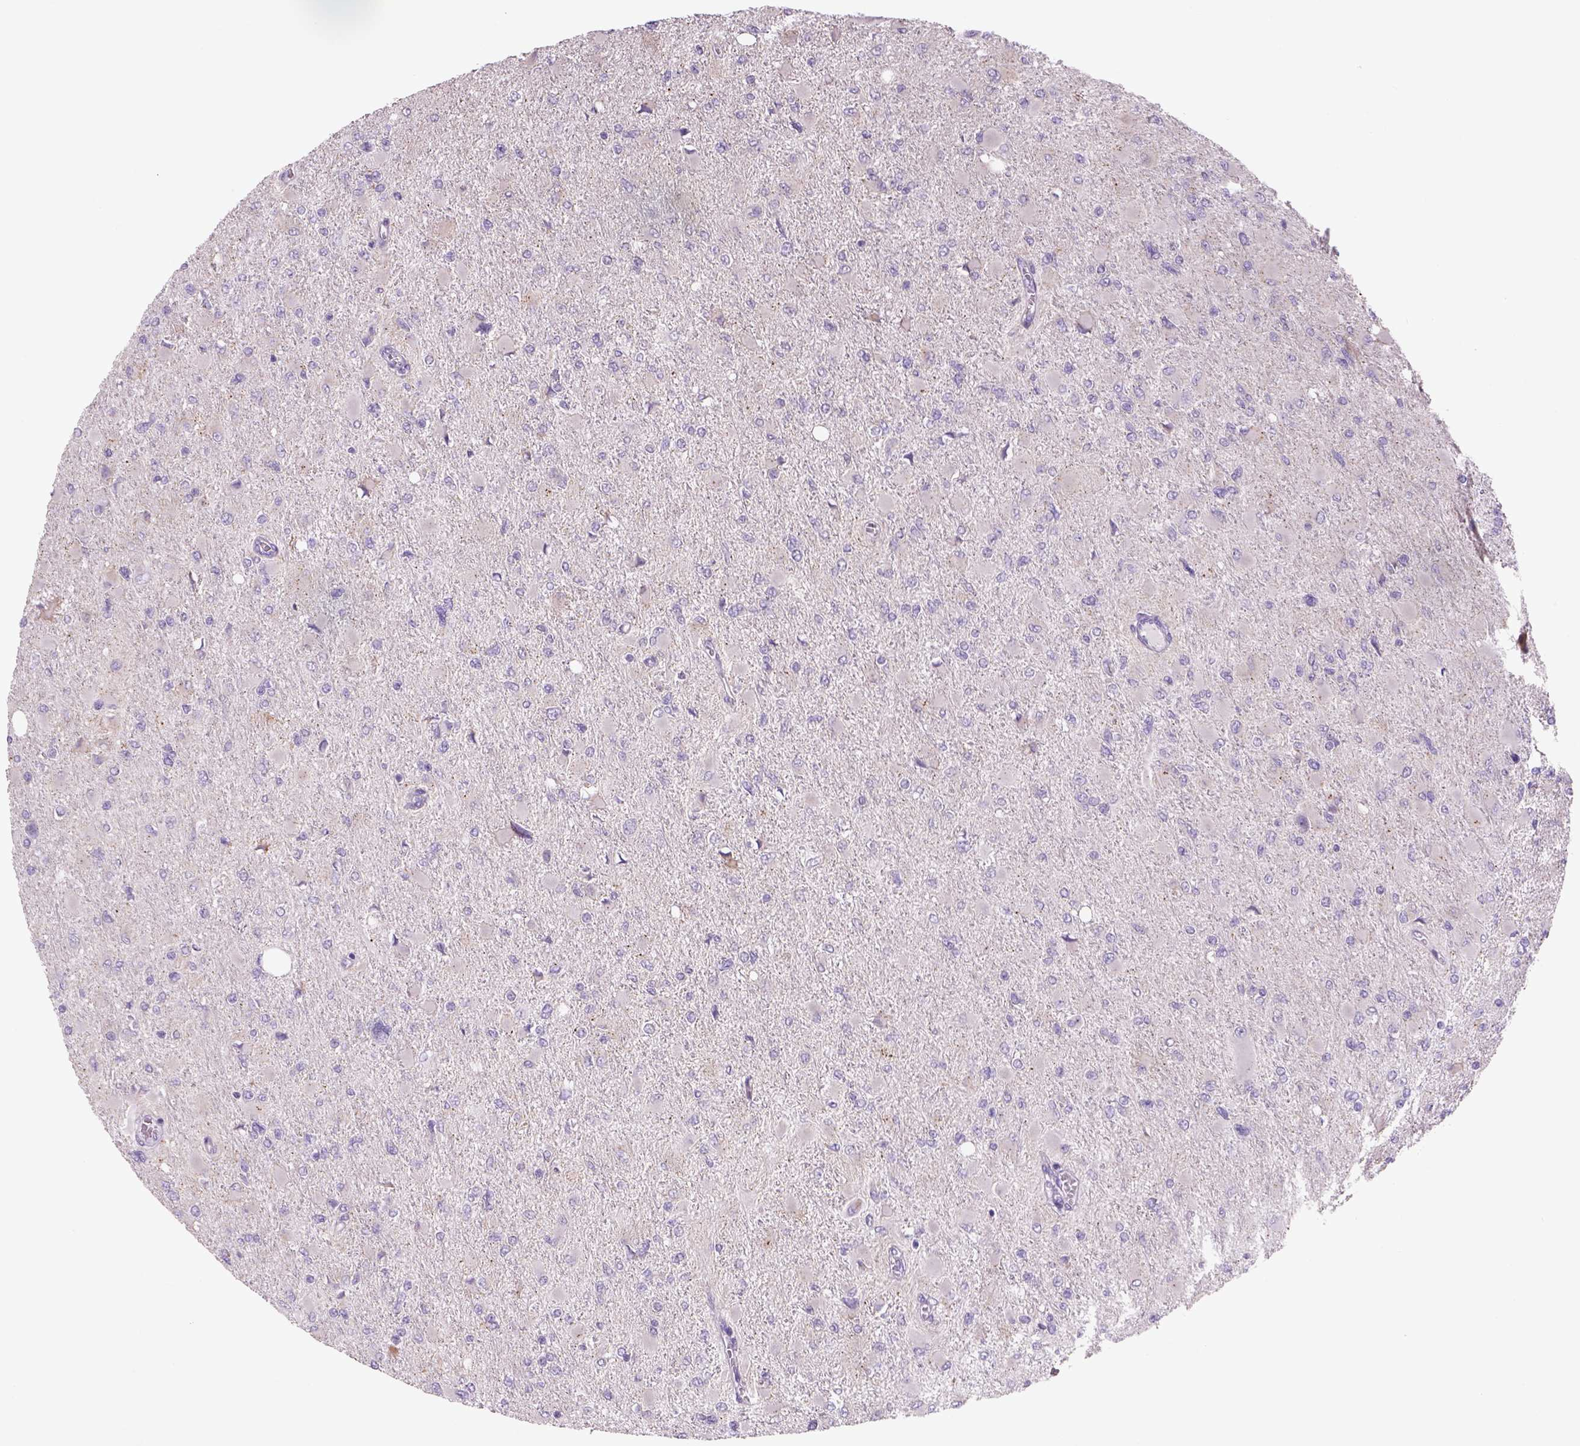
{"staining": {"intensity": "negative", "quantity": "none", "location": "none"}, "tissue": "glioma", "cell_type": "Tumor cells", "image_type": "cancer", "snomed": [{"axis": "morphology", "description": "Glioma, malignant, High grade"}, {"axis": "topography", "description": "Cerebral cortex"}], "caption": "Tumor cells show no significant protein staining in glioma.", "gene": "ADGRV1", "patient": {"sex": "female", "age": 36}}